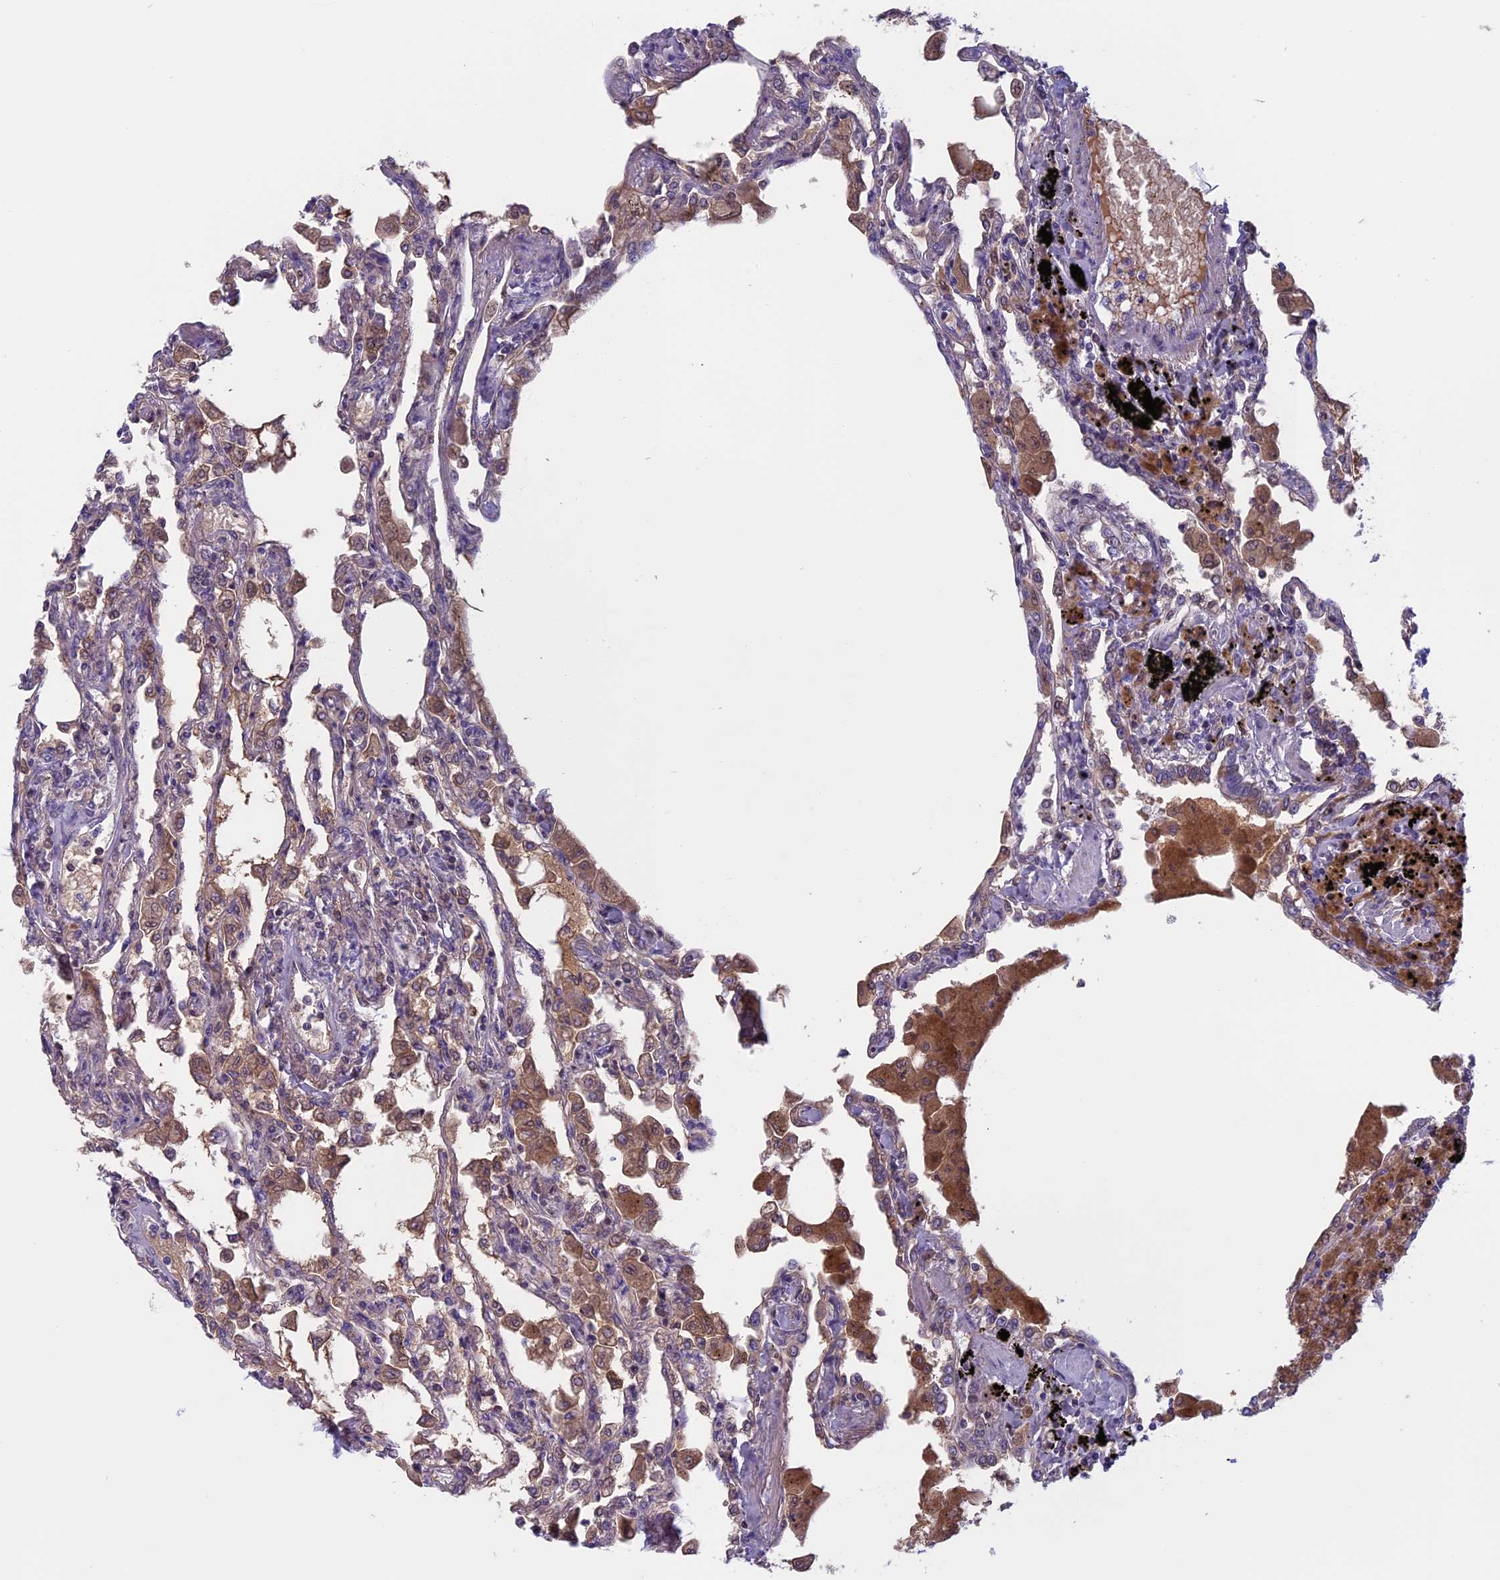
{"staining": {"intensity": "weak", "quantity": "25%-75%", "location": "cytoplasmic/membranous"}, "tissue": "lung", "cell_type": "Alveolar cells", "image_type": "normal", "snomed": [{"axis": "morphology", "description": "Normal tissue, NOS"}, {"axis": "topography", "description": "Bronchus"}, {"axis": "topography", "description": "Lung"}], "caption": "Immunohistochemical staining of normal lung displays weak cytoplasmic/membranous protein expression in about 25%-75% of alveolar cells. Immunohistochemistry stains the protein in brown and the nuclei are stained blue.", "gene": "ANGPTL2", "patient": {"sex": "female", "age": 49}}